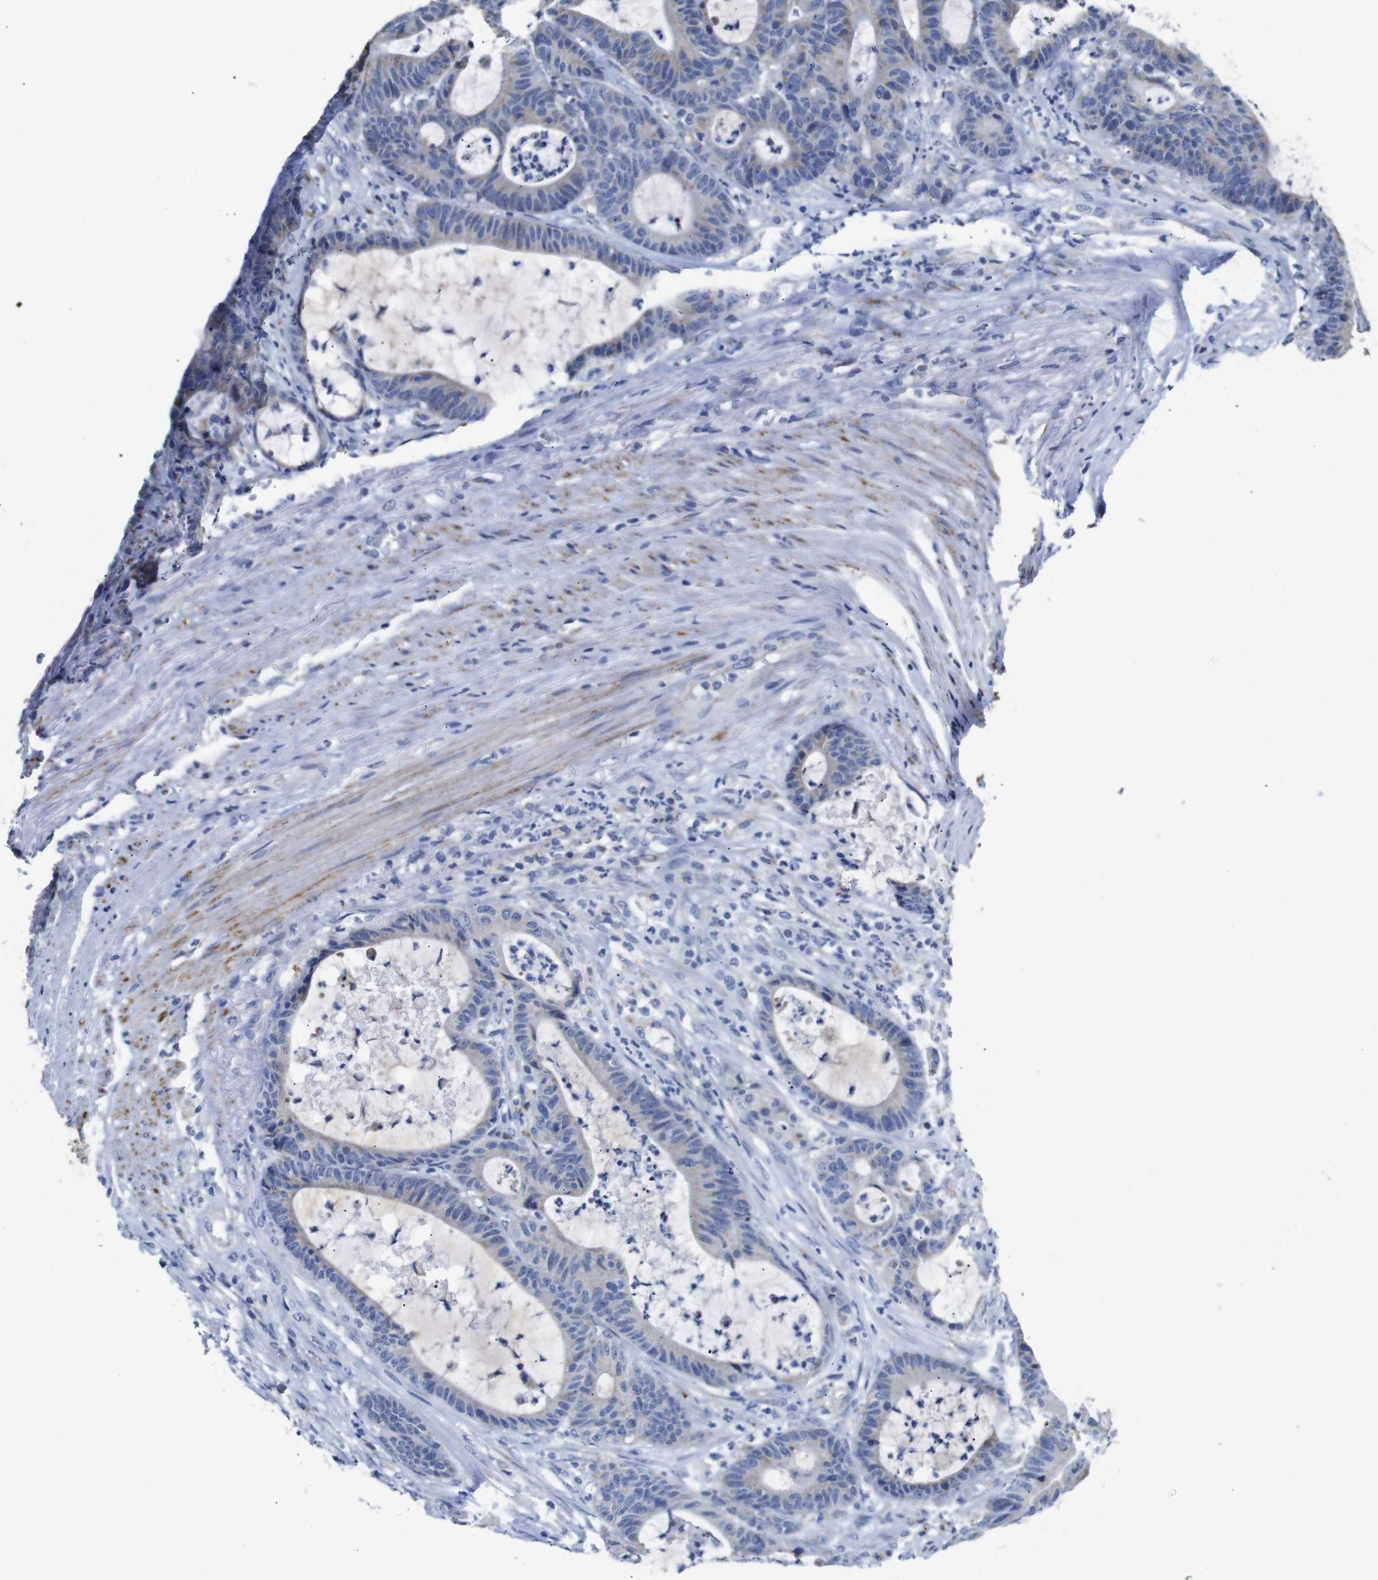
{"staining": {"intensity": "negative", "quantity": "none", "location": "none"}, "tissue": "colorectal cancer", "cell_type": "Tumor cells", "image_type": "cancer", "snomed": [{"axis": "morphology", "description": "Adenocarcinoma, NOS"}, {"axis": "topography", "description": "Colon"}], "caption": "There is no significant staining in tumor cells of adenocarcinoma (colorectal). The staining is performed using DAB brown chromogen with nuclei counter-stained in using hematoxylin.", "gene": "MAOA", "patient": {"sex": "female", "age": 84}}